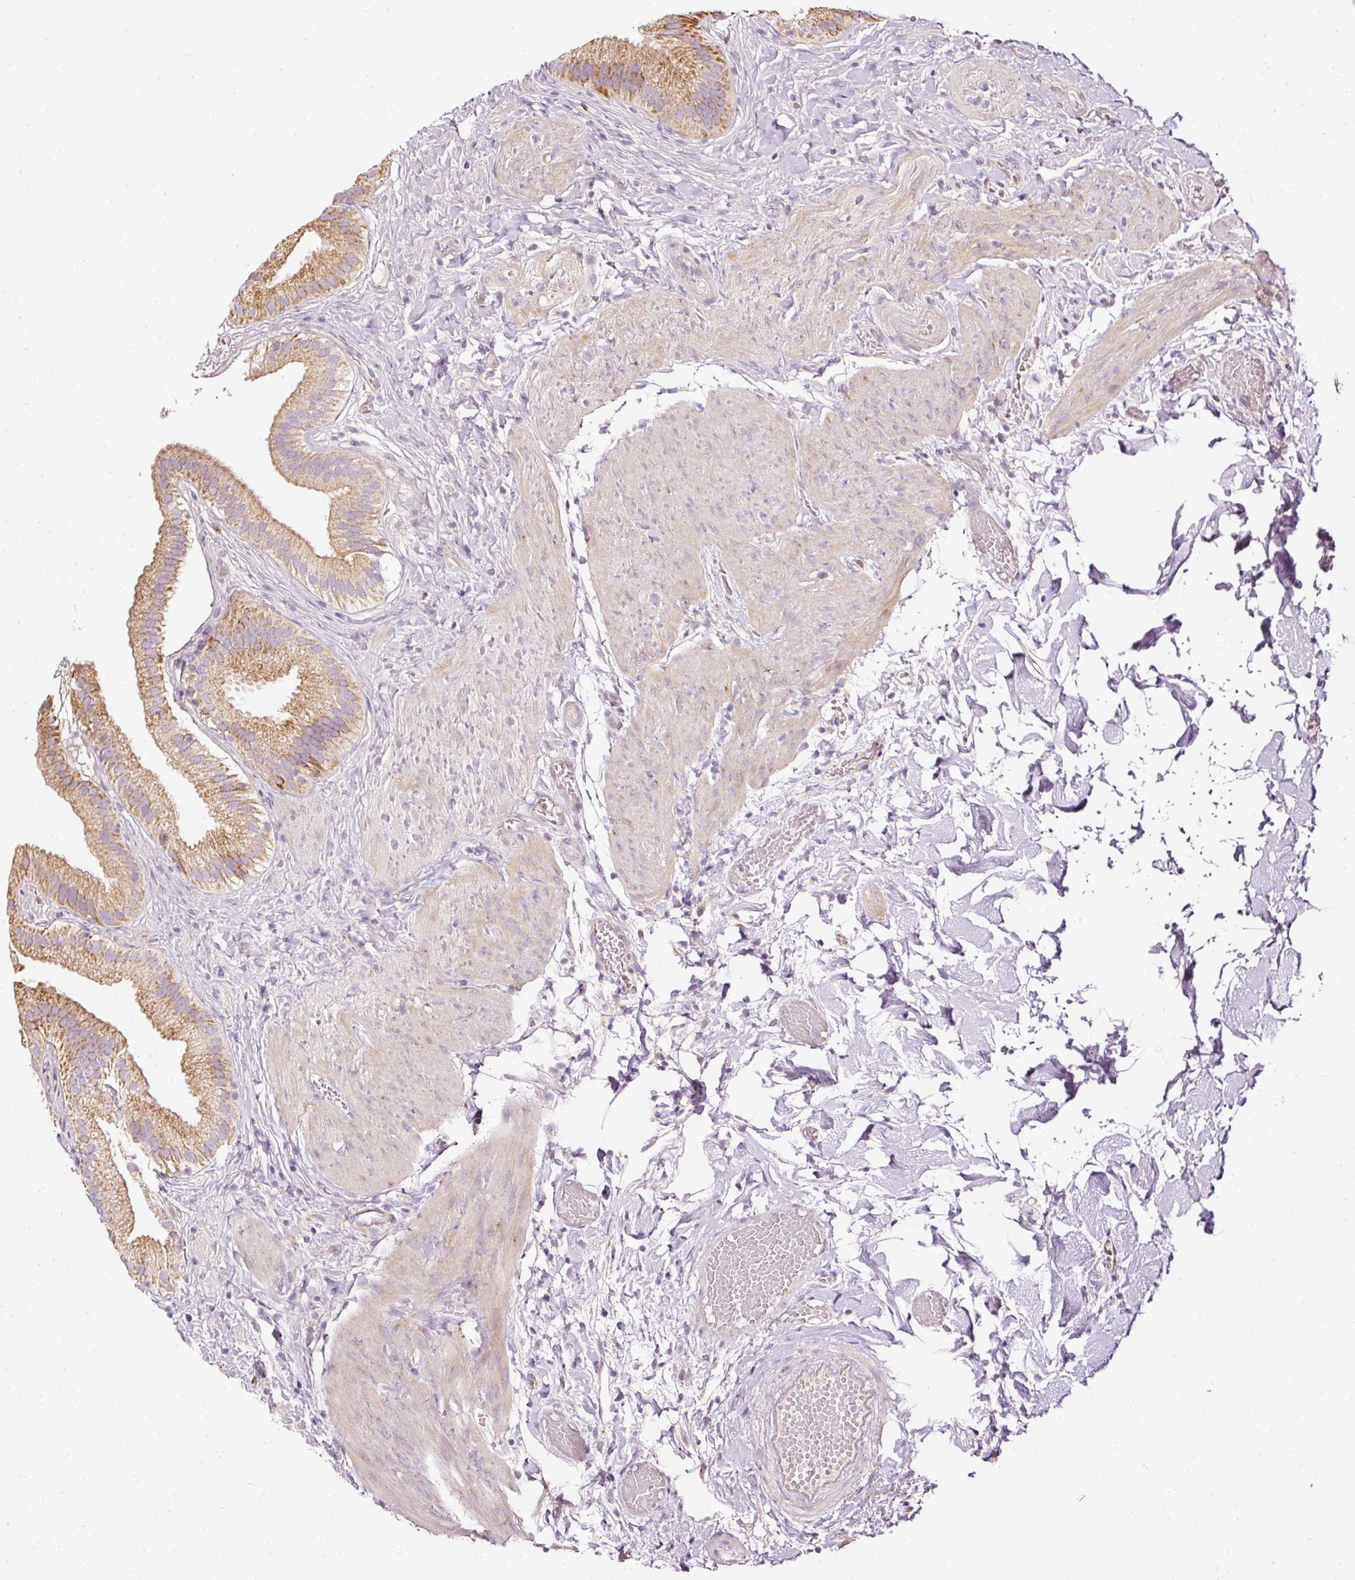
{"staining": {"intensity": "moderate", "quantity": ">75%", "location": "cytoplasmic/membranous"}, "tissue": "gallbladder", "cell_type": "Glandular cells", "image_type": "normal", "snomed": [{"axis": "morphology", "description": "Normal tissue, NOS"}, {"axis": "topography", "description": "Gallbladder"}], "caption": "IHC (DAB) staining of benign gallbladder reveals moderate cytoplasmic/membranous protein expression in approximately >75% of glandular cells. Immunohistochemistry (ihc) stains the protein of interest in brown and the nuclei are stained blue.", "gene": "PAQR9", "patient": {"sex": "female", "age": 63}}